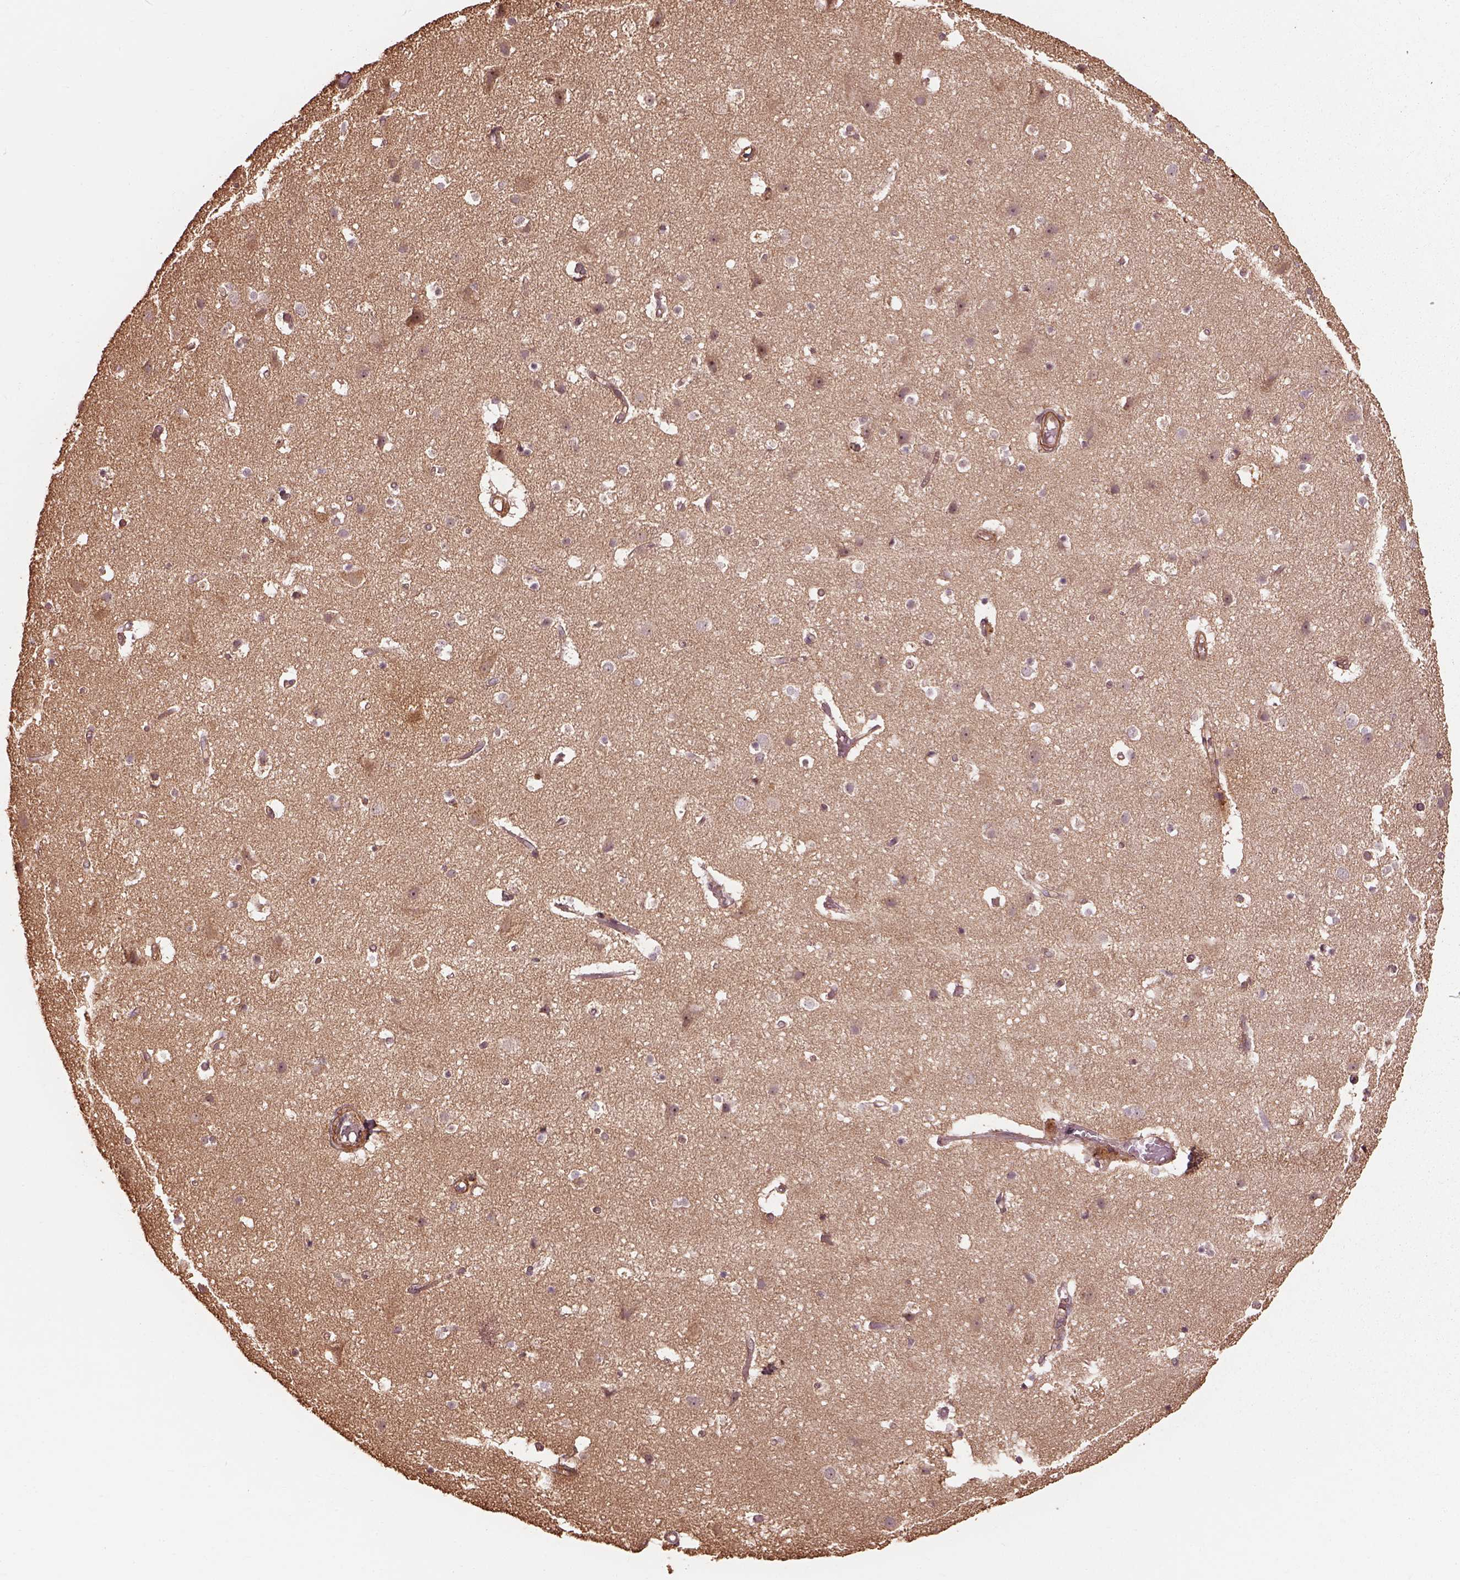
{"staining": {"intensity": "negative", "quantity": "none", "location": "none"}, "tissue": "cerebral cortex", "cell_type": "Endothelial cells", "image_type": "normal", "snomed": [{"axis": "morphology", "description": "Normal tissue, NOS"}, {"axis": "topography", "description": "Cerebral cortex"}], "caption": "DAB (3,3'-diaminobenzidine) immunohistochemical staining of normal cerebral cortex reveals no significant positivity in endothelial cells. Nuclei are stained in blue.", "gene": "METTL4", "patient": {"sex": "female", "age": 52}}